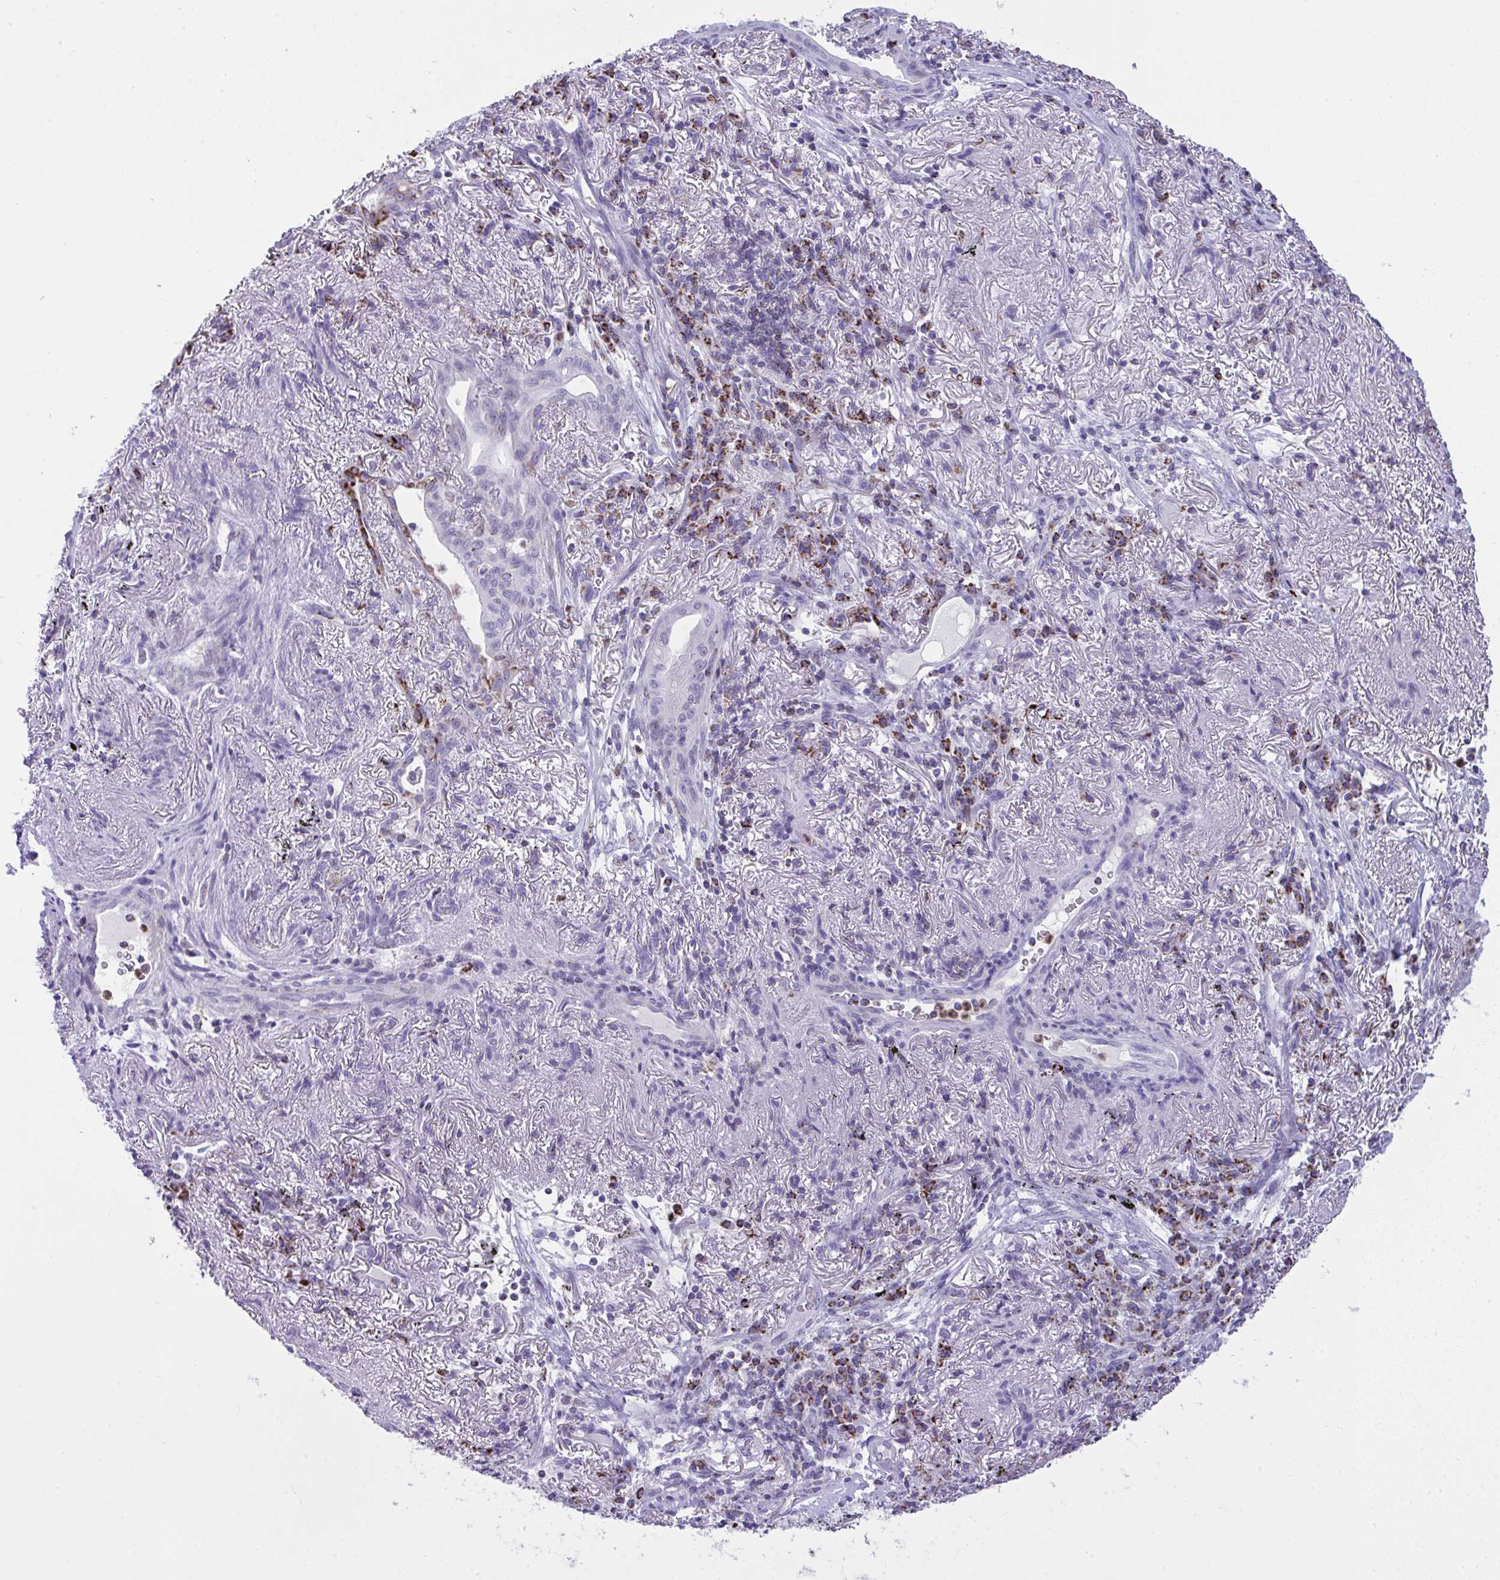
{"staining": {"intensity": "negative", "quantity": "none", "location": "none"}, "tissue": "lung cancer", "cell_type": "Tumor cells", "image_type": "cancer", "snomed": [{"axis": "morphology", "description": "Adenocarcinoma, NOS"}, {"axis": "topography", "description": "Lung"}], "caption": "Immunohistochemistry image of lung cancer stained for a protein (brown), which demonstrates no staining in tumor cells.", "gene": "PLA2G12B", "patient": {"sex": "male", "age": 77}}